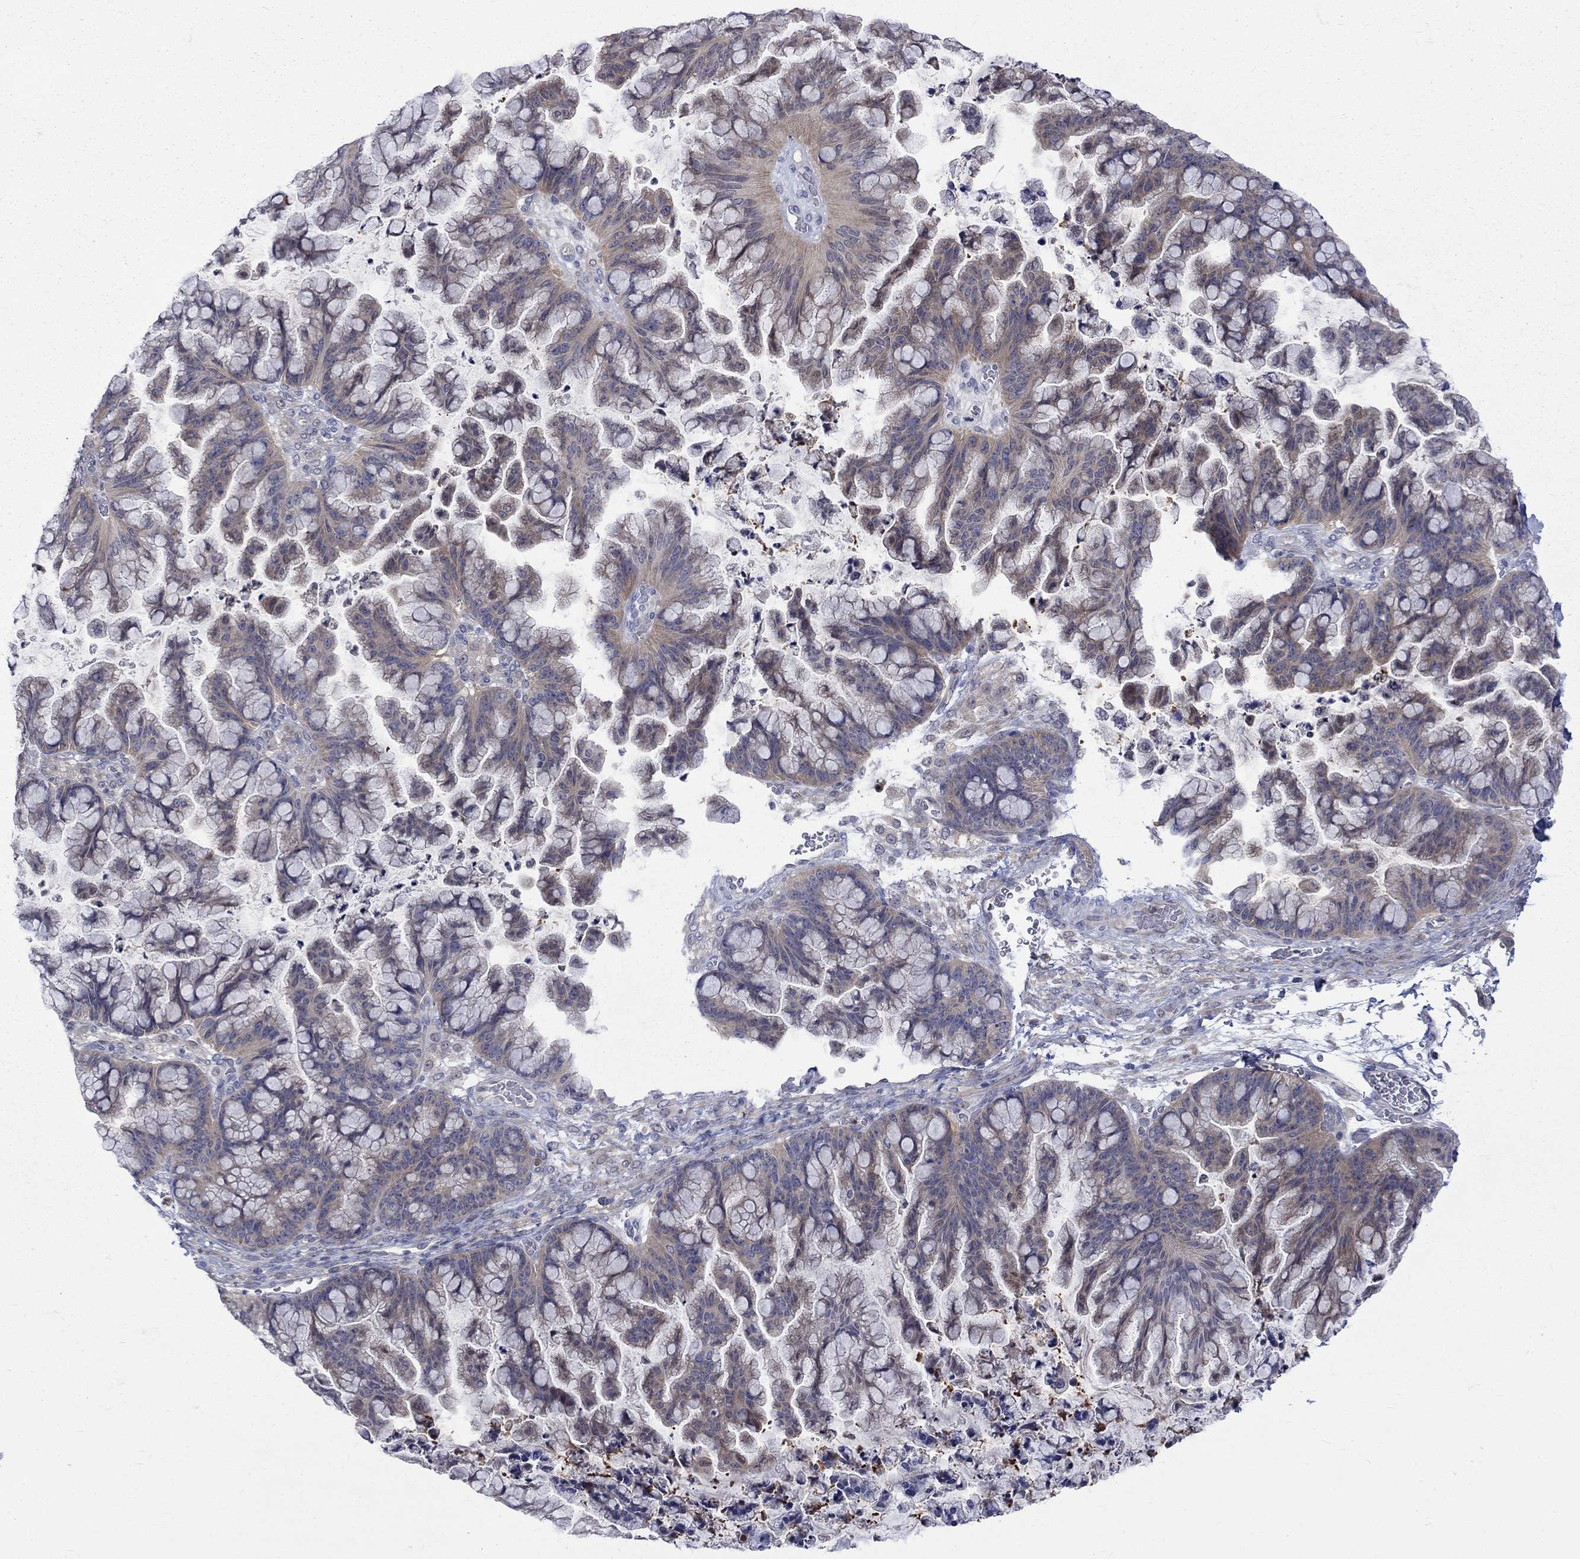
{"staining": {"intensity": "moderate", "quantity": "<25%", "location": "cytoplasmic/membranous"}, "tissue": "ovarian cancer", "cell_type": "Tumor cells", "image_type": "cancer", "snomed": [{"axis": "morphology", "description": "Cystadenocarcinoma, mucinous, NOS"}, {"axis": "topography", "description": "Ovary"}], "caption": "The photomicrograph displays staining of ovarian cancer (mucinous cystadenocarcinoma), revealing moderate cytoplasmic/membranous protein positivity (brown color) within tumor cells.", "gene": "HKDC1", "patient": {"sex": "female", "age": 67}}